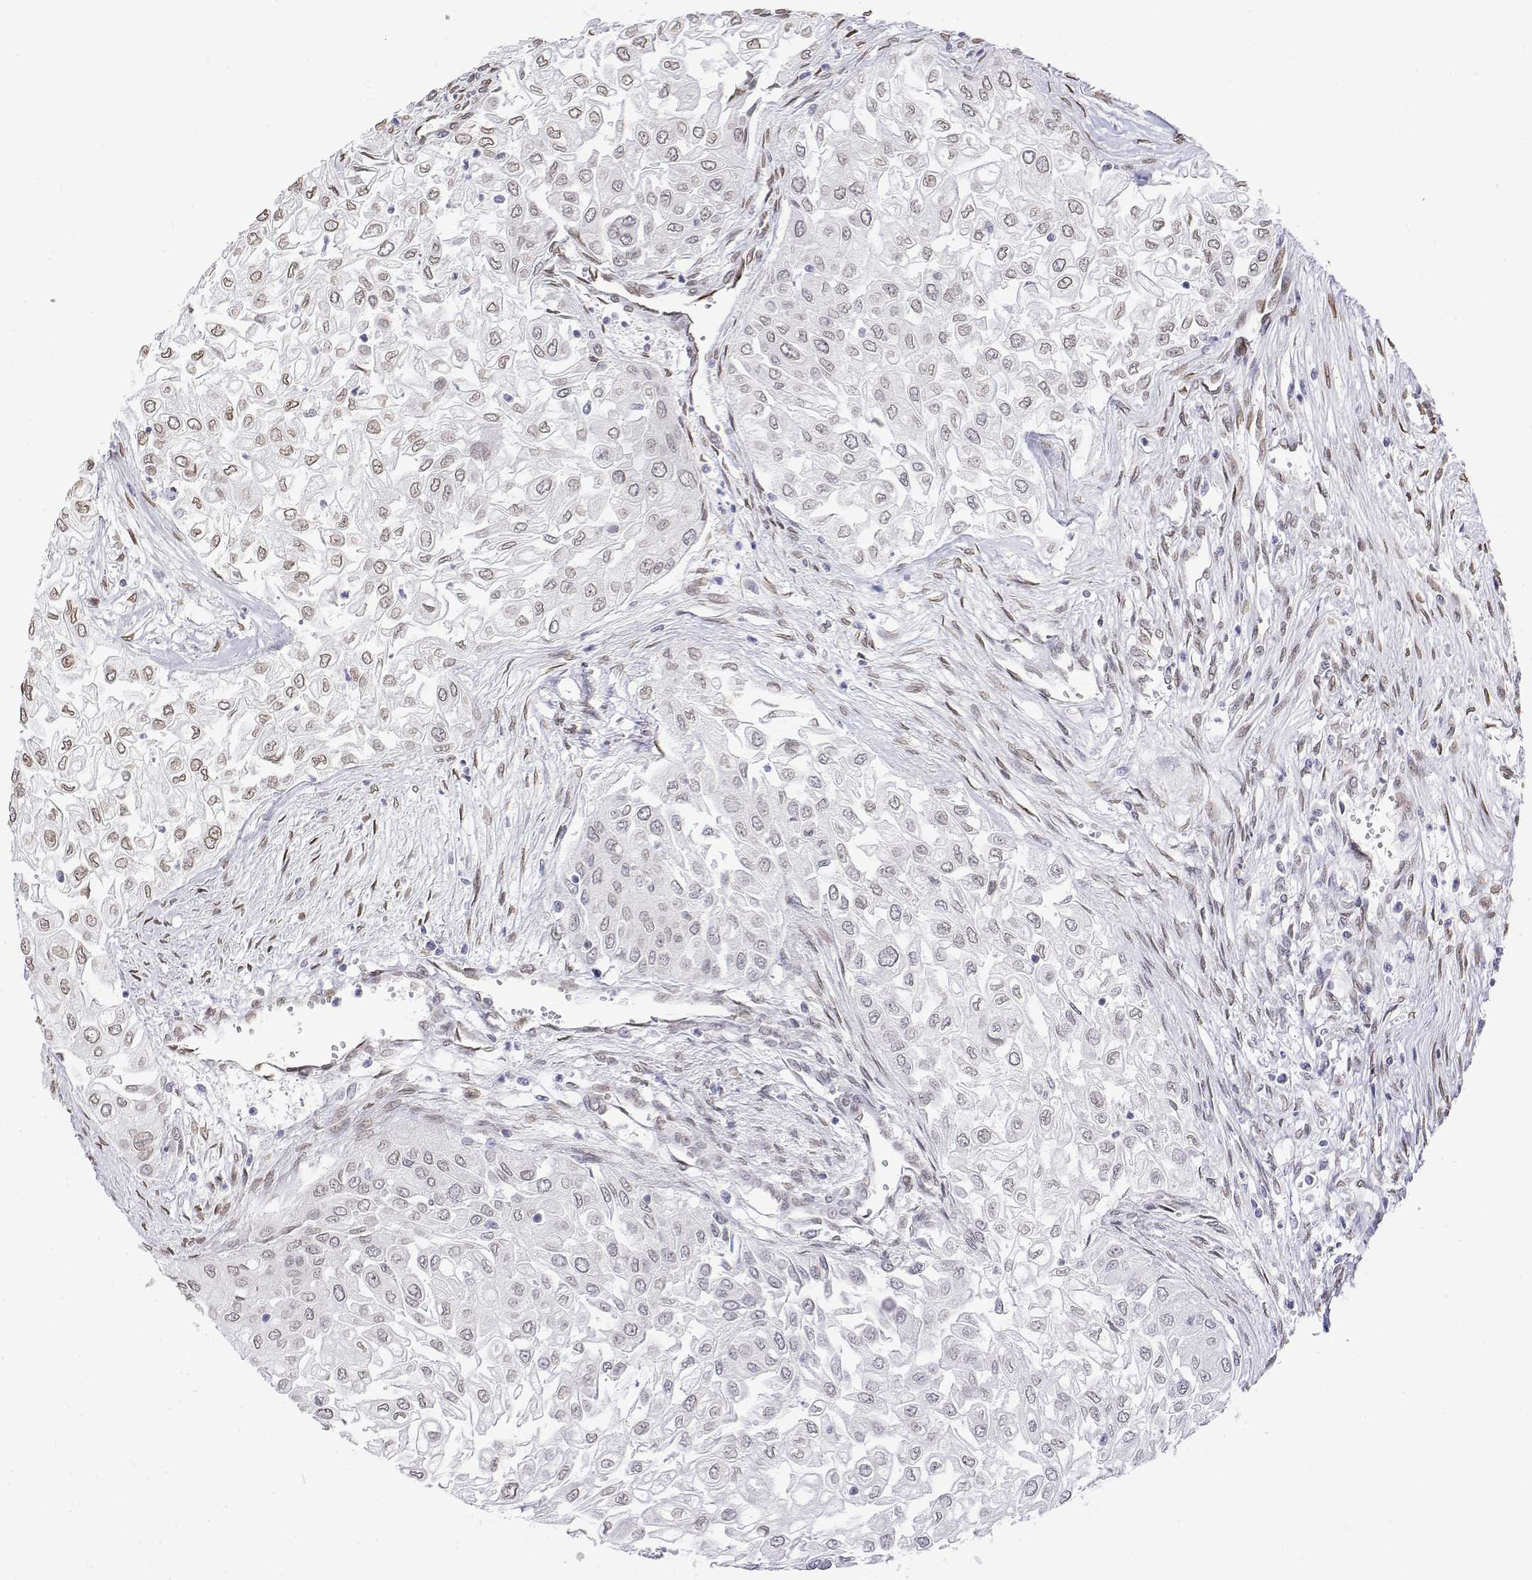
{"staining": {"intensity": "weak", "quantity": ">75%", "location": "cytoplasmic/membranous,nuclear"}, "tissue": "urothelial cancer", "cell_type": "Tumor cells", "image_type": "cancer", "snomed": [{"axis": "morphology", "description": "Urothelial carcinoma, High grade"}, {"axis": "topography", "description": "Urinary bladder"}], "caption": "Tumor cells exhibit low levels of weak cytoplasmic/membranous and nuclear positivity in approximately >75% of cells in human urothelial carcinoma (high-grade).", "gene": "ZNF532", "patient": {"sex": "male", "age": 62}}